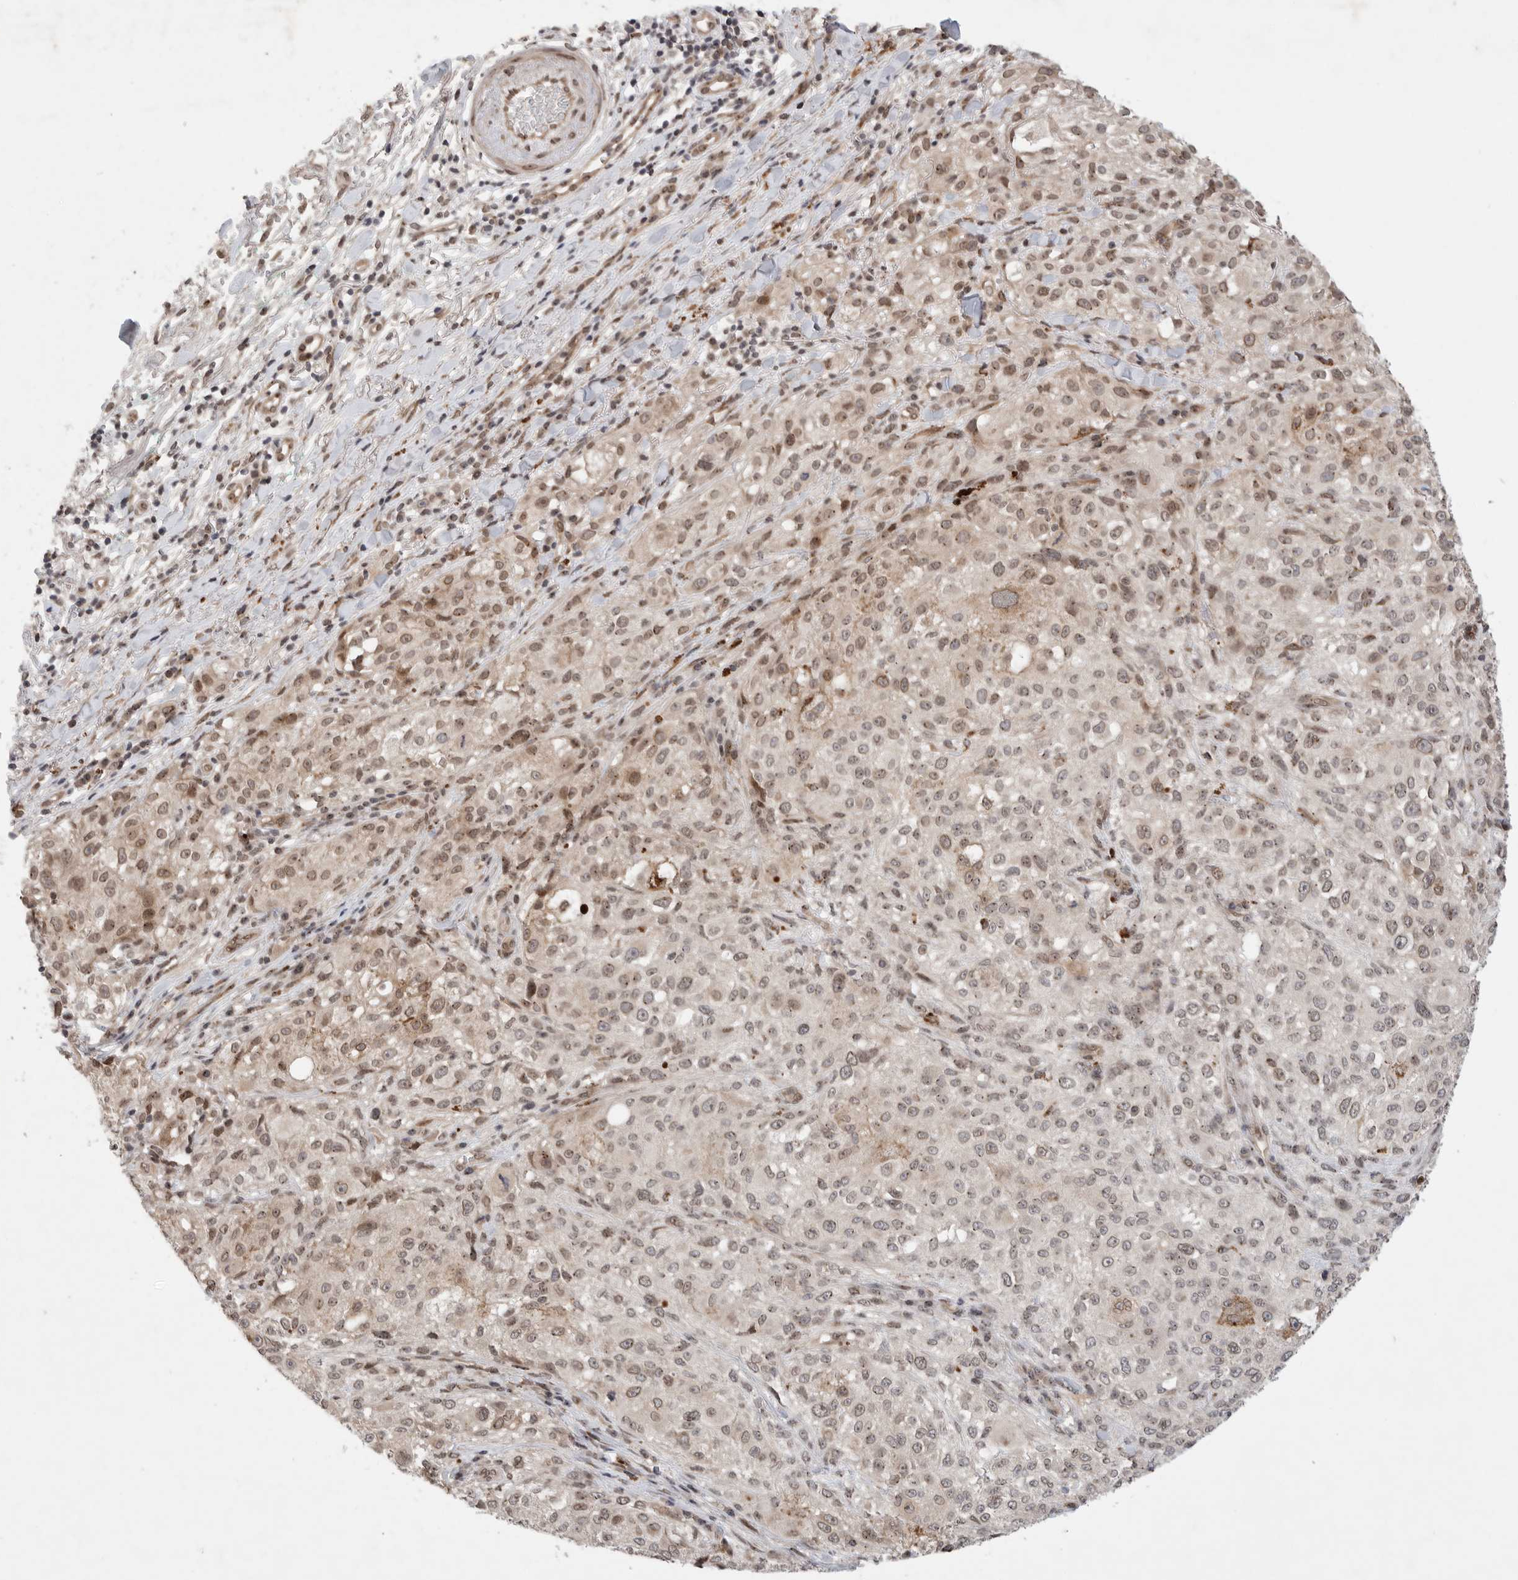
{"staining": {"intensity": "moderate", "quantity": "<25%", "location": "nuclear"}, "tissue": "melanoma", "cell_type": "Tumor cells", "image_type": "cancer", "snomed": [{"axis": "morphology", "description": "Necrosis, NOS"}, {"axis": "morphology", "description": "Malignant melanoma, NOS"}, {"axis": "topography", "description": "Skin"}], "caption": "Tumor cells reveal moderate nuclear expression in about <25% of cells in malignant melanoma. The staining is performed using DAB brown chromogen to label protein expression. The nuclei are counter-stained blue using hematoxylin.", "gene": "LEMD3", "patient": {"sex": "female", "age": 87}}